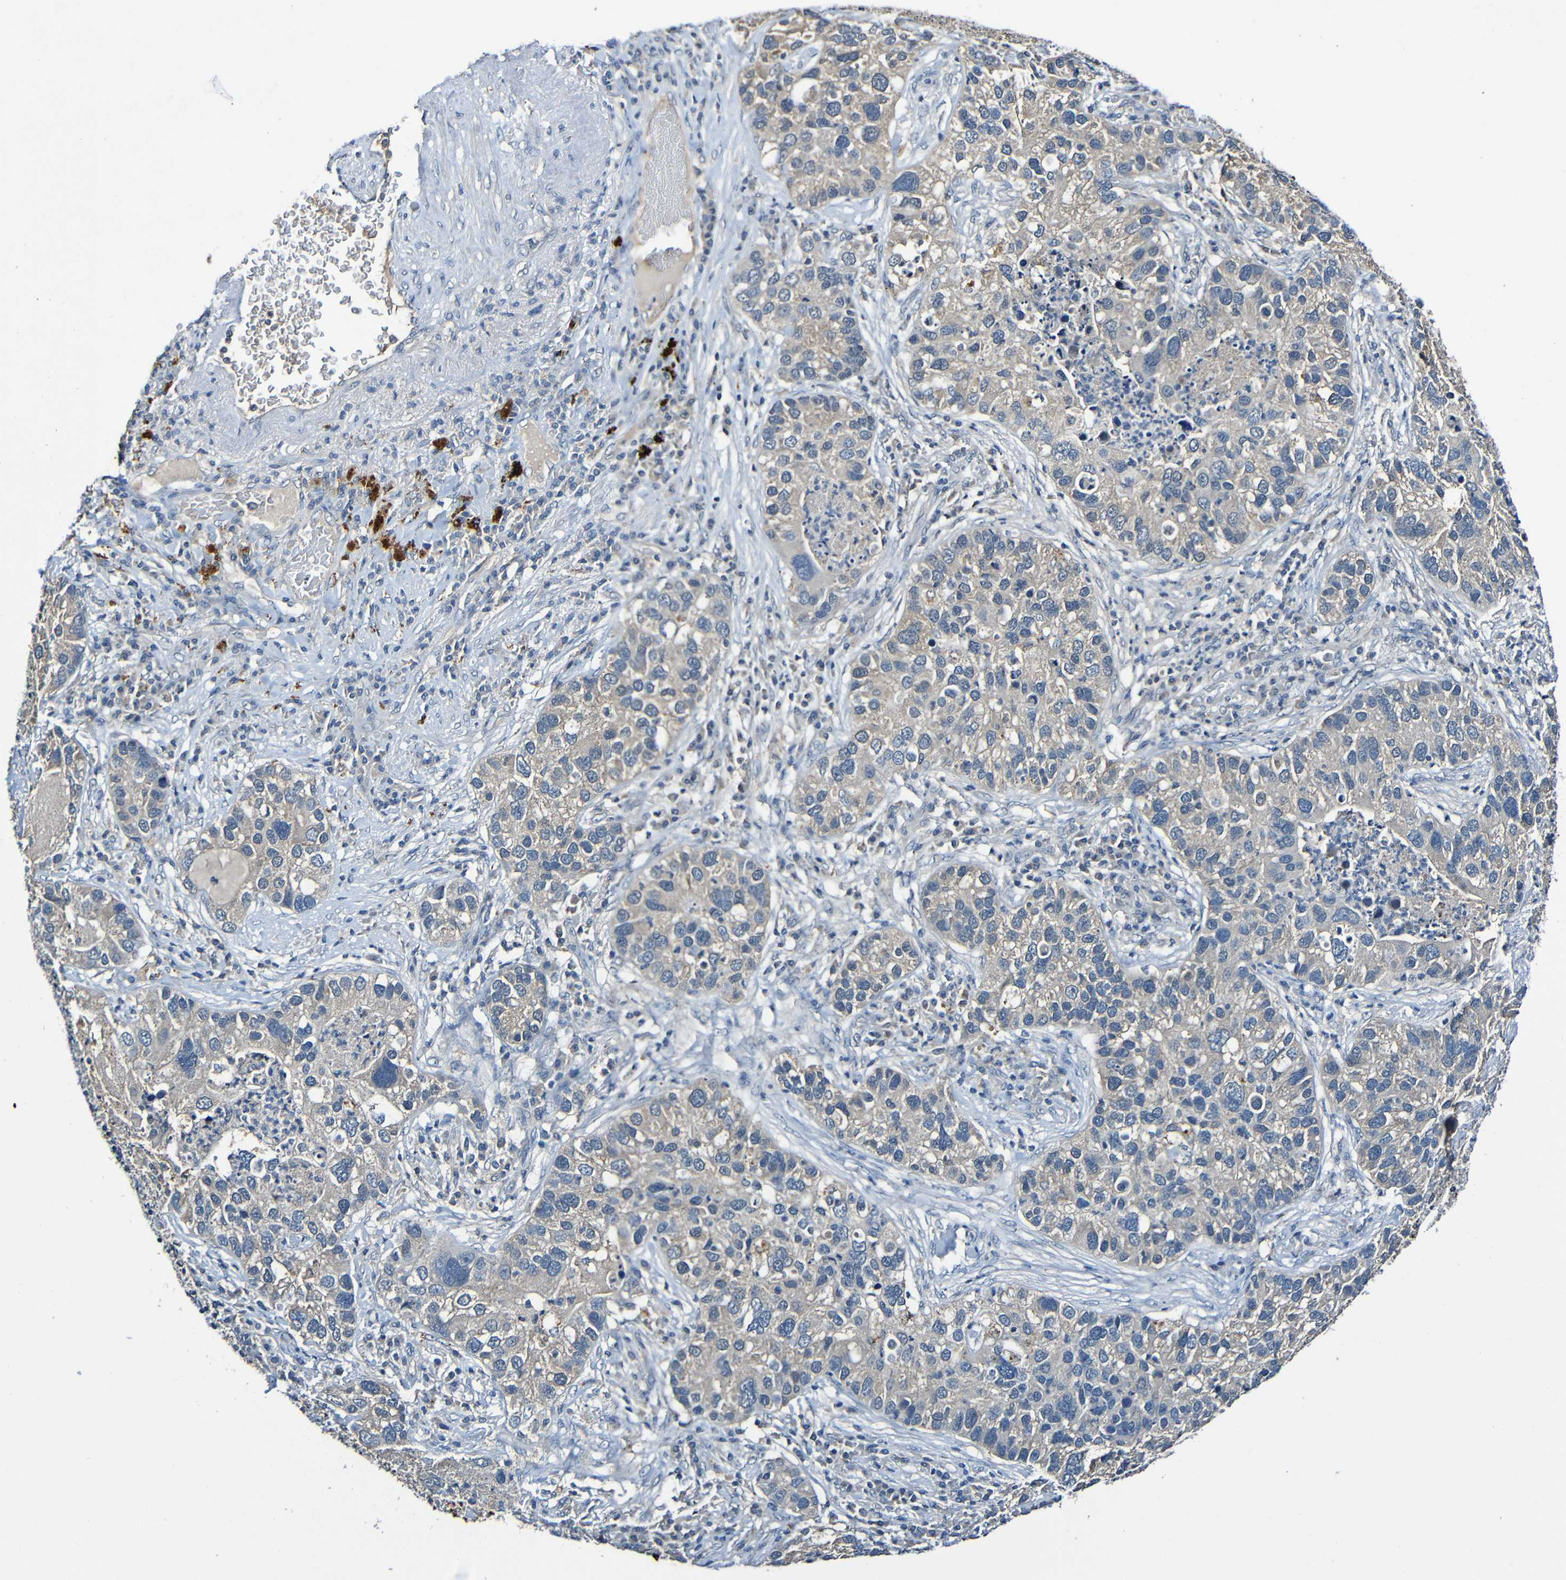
{"staining": {"intensity": "weak", "quantity": "<25%", "location": "cytoplasmic/membranous"}, "tissue": "lung cancer", "cell_type": "Tumor cells", "image_type": "cancer", "snomed": [{"axis": "morphology", "description": "Normal tissue, NOS"}, {"axis": "morphology", "description": "Adenocarcinoma, NOS"}, {"axis": "topography", "description": "Bronchus"}, {"axis": "topography", "description": "Lung"}], "caption": "High magnification brightfield microscopy of adenocarcinoma (lung) stained with DAB (3,3'-diaminobenzidine) (brown) and counterstained with hematoxylin (blue): tumor cells show no significant expression.", "gene": "LRRC70", "patient": {"sex": "male", "age": 54}}